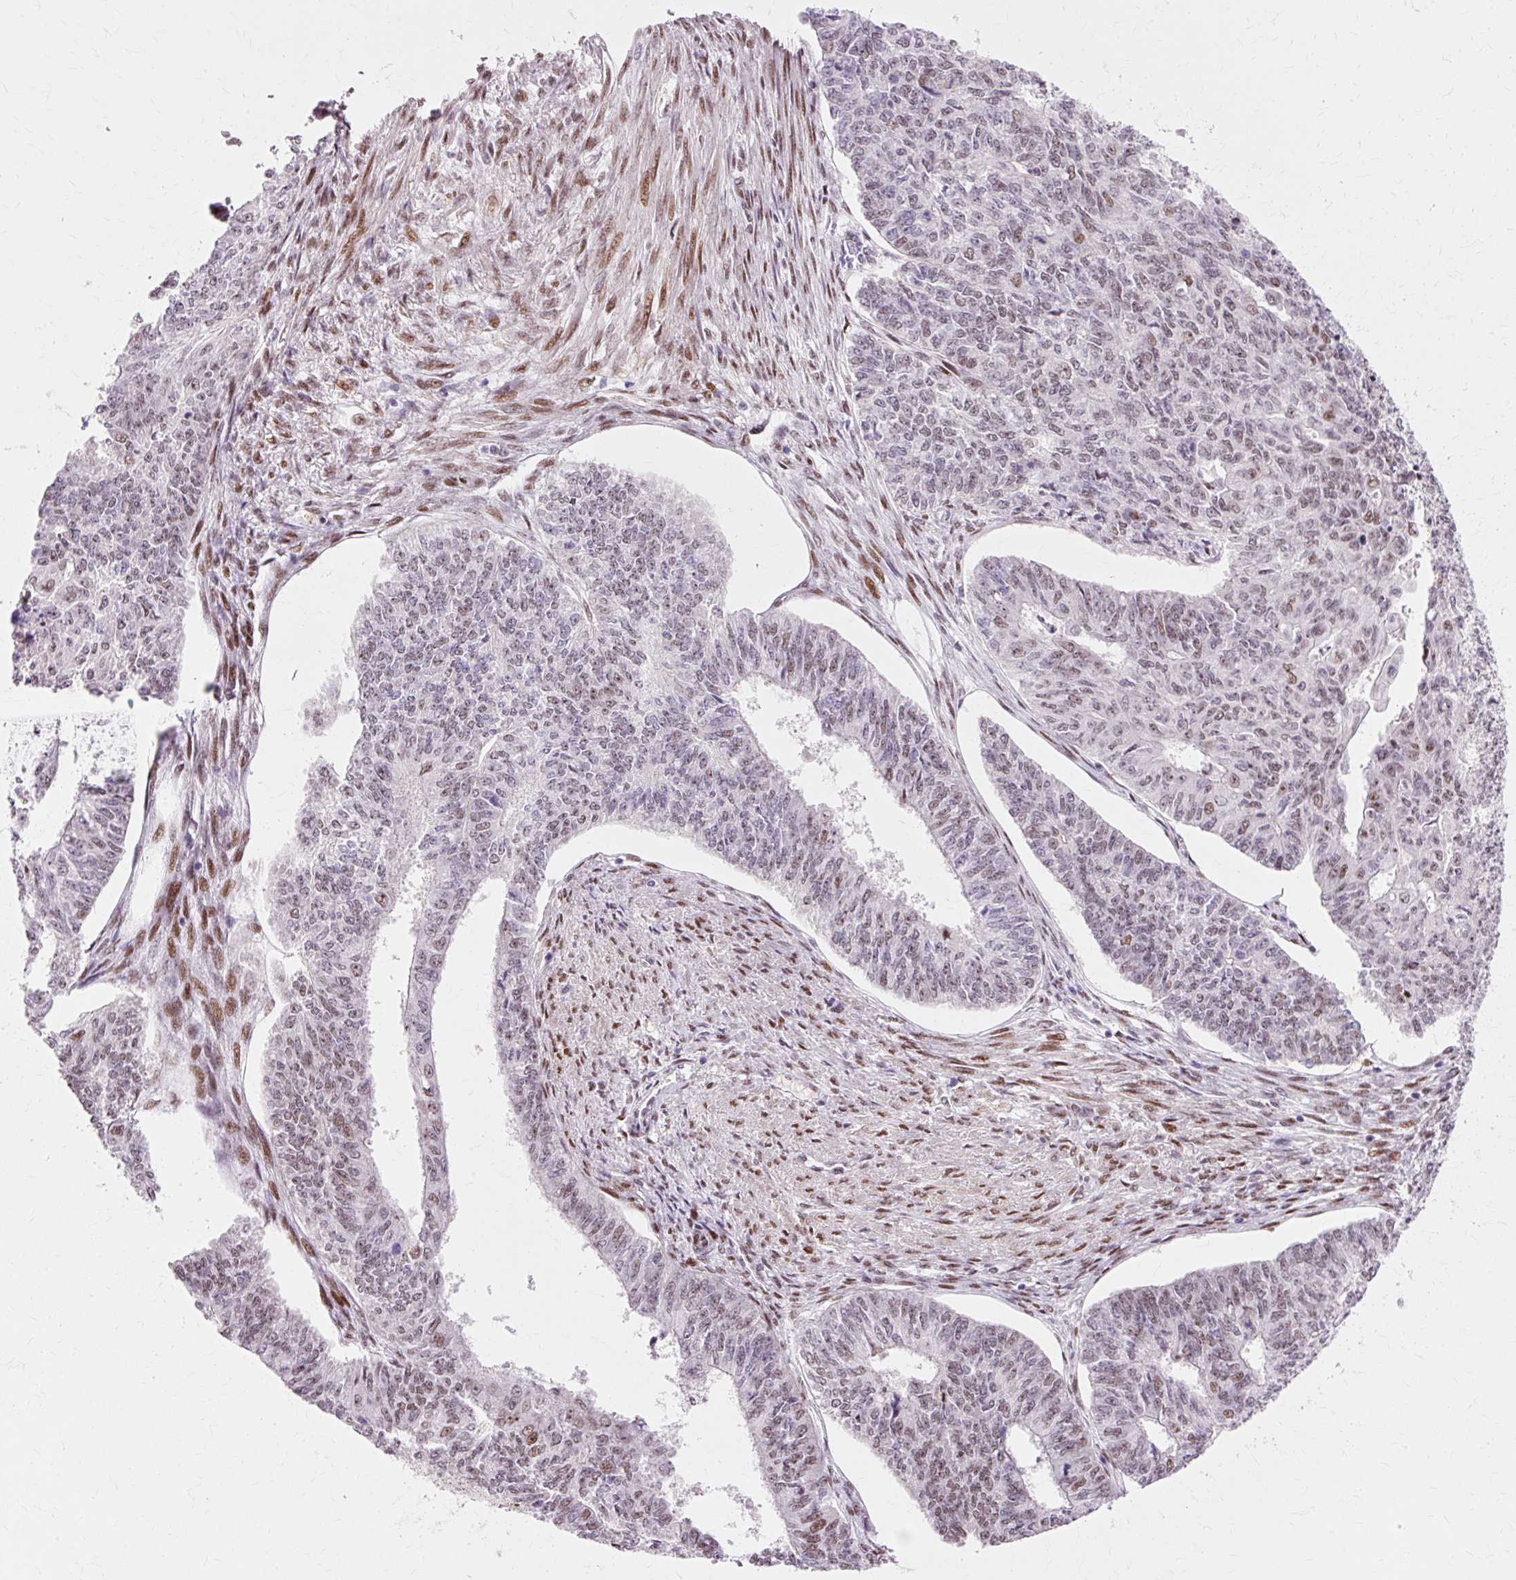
{"staining": {"intensity": "moderate", "quantity": "25%-75%", "location": "nuclear"}, "tissue": "endometrial cancer", "cell_type": "Tumor cells", "image_type": "cancer", "snomed": [{"axis": "morphology", "description": "Adenocarcinoma, NOS"}, {"axis": "topography", "description": "Endometrium"}], "caption": "Human endometrial cancer stained for a protein (brown) shows moderate nuclear positive positivity in about 25%-75% of tumor cells.", "gene": "MACROD2", "patient": {"sex": "female", "age": 32}}